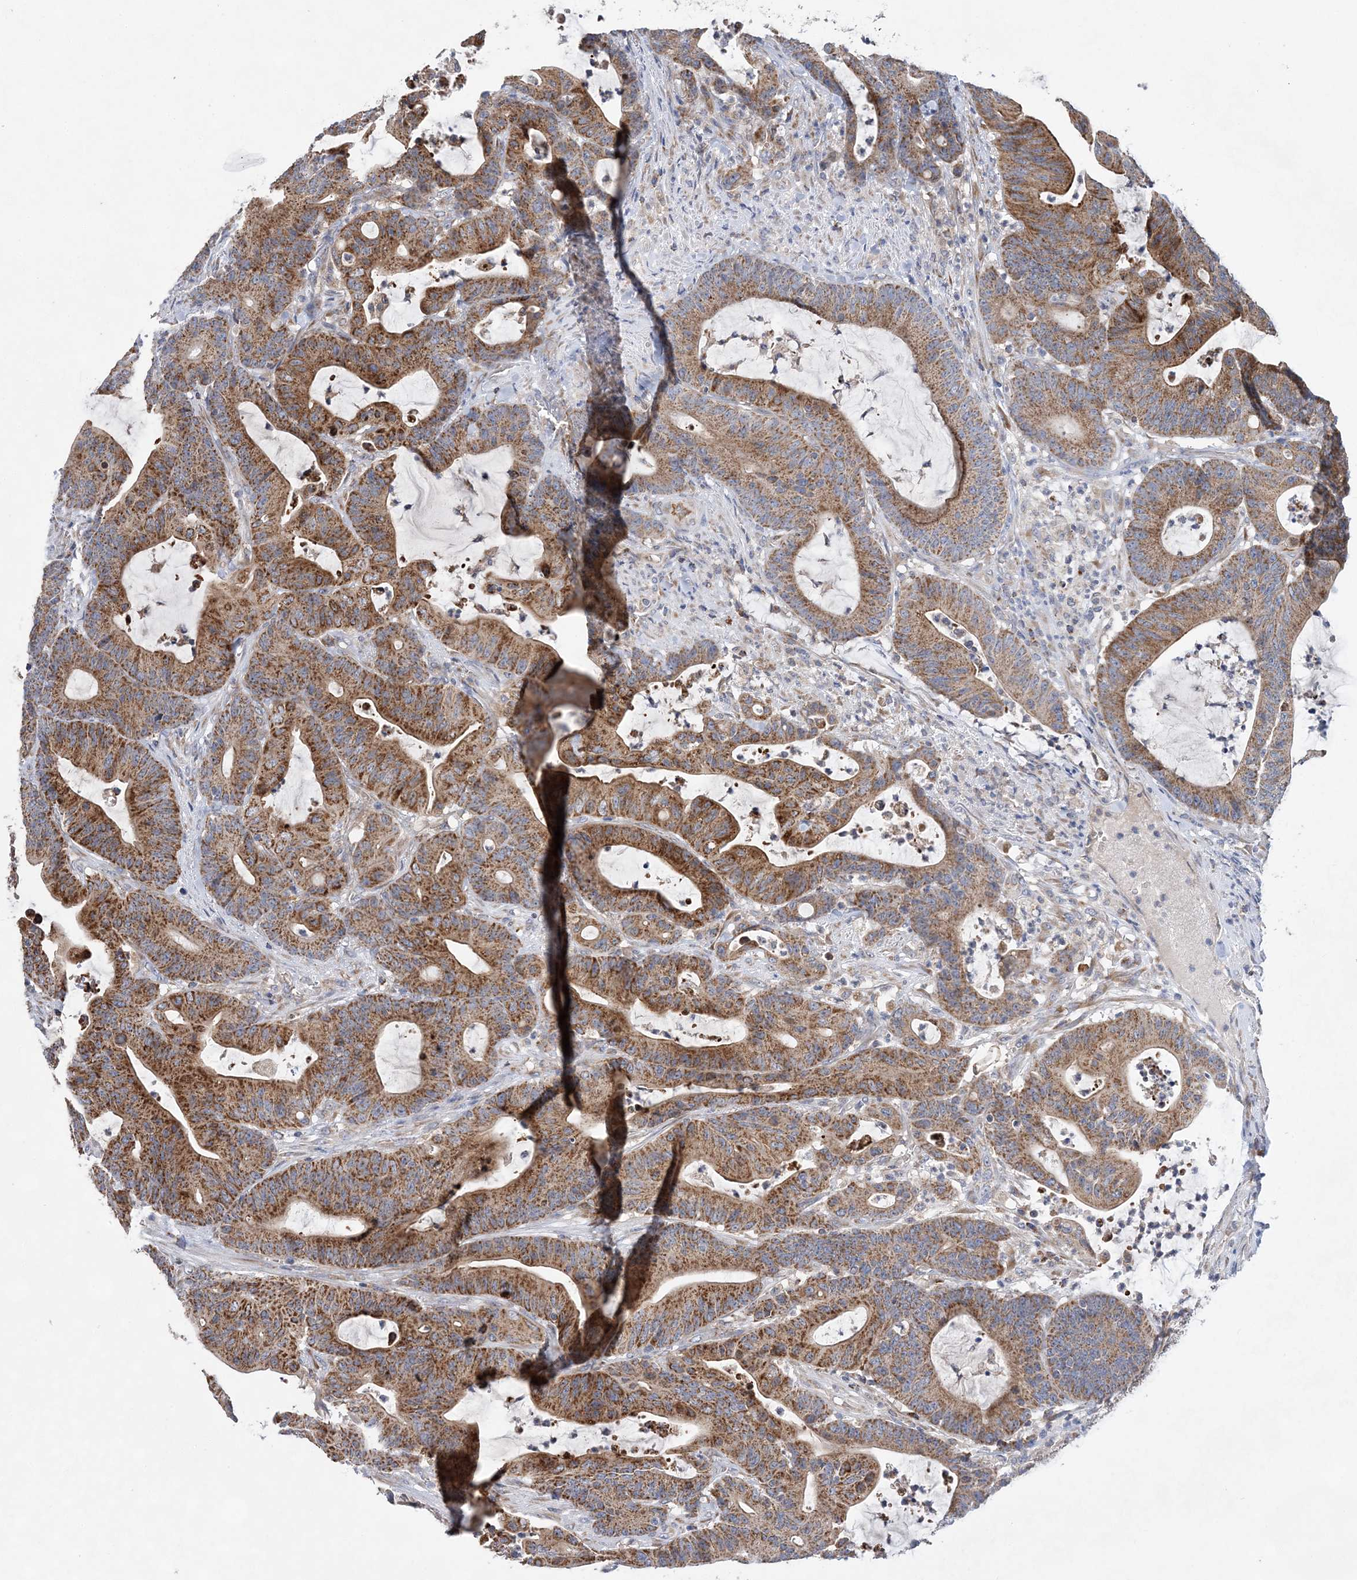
{"staining": {"intensity": "moderate", "quantity": ">75%", "location": "cytoplasmic/membranous"}, "tissue": "colorectal cancer", "cell_type": "Tumor cells", "image_type": "cancer", "snomed": [{"axis": "morphology", "description": "Adenocarcinoma, NOS"}, {"axis": "topography", "description": "Colon"}], "caption": "Immunohistochemical staining of colorectal adenocarcinoma shows medium levels of moderate cytoplasmic/membranous expression in approximately >75% of tumor cells.", "gene": "TRAPPC13", "patient": {"sex": "female", "age": 84}}